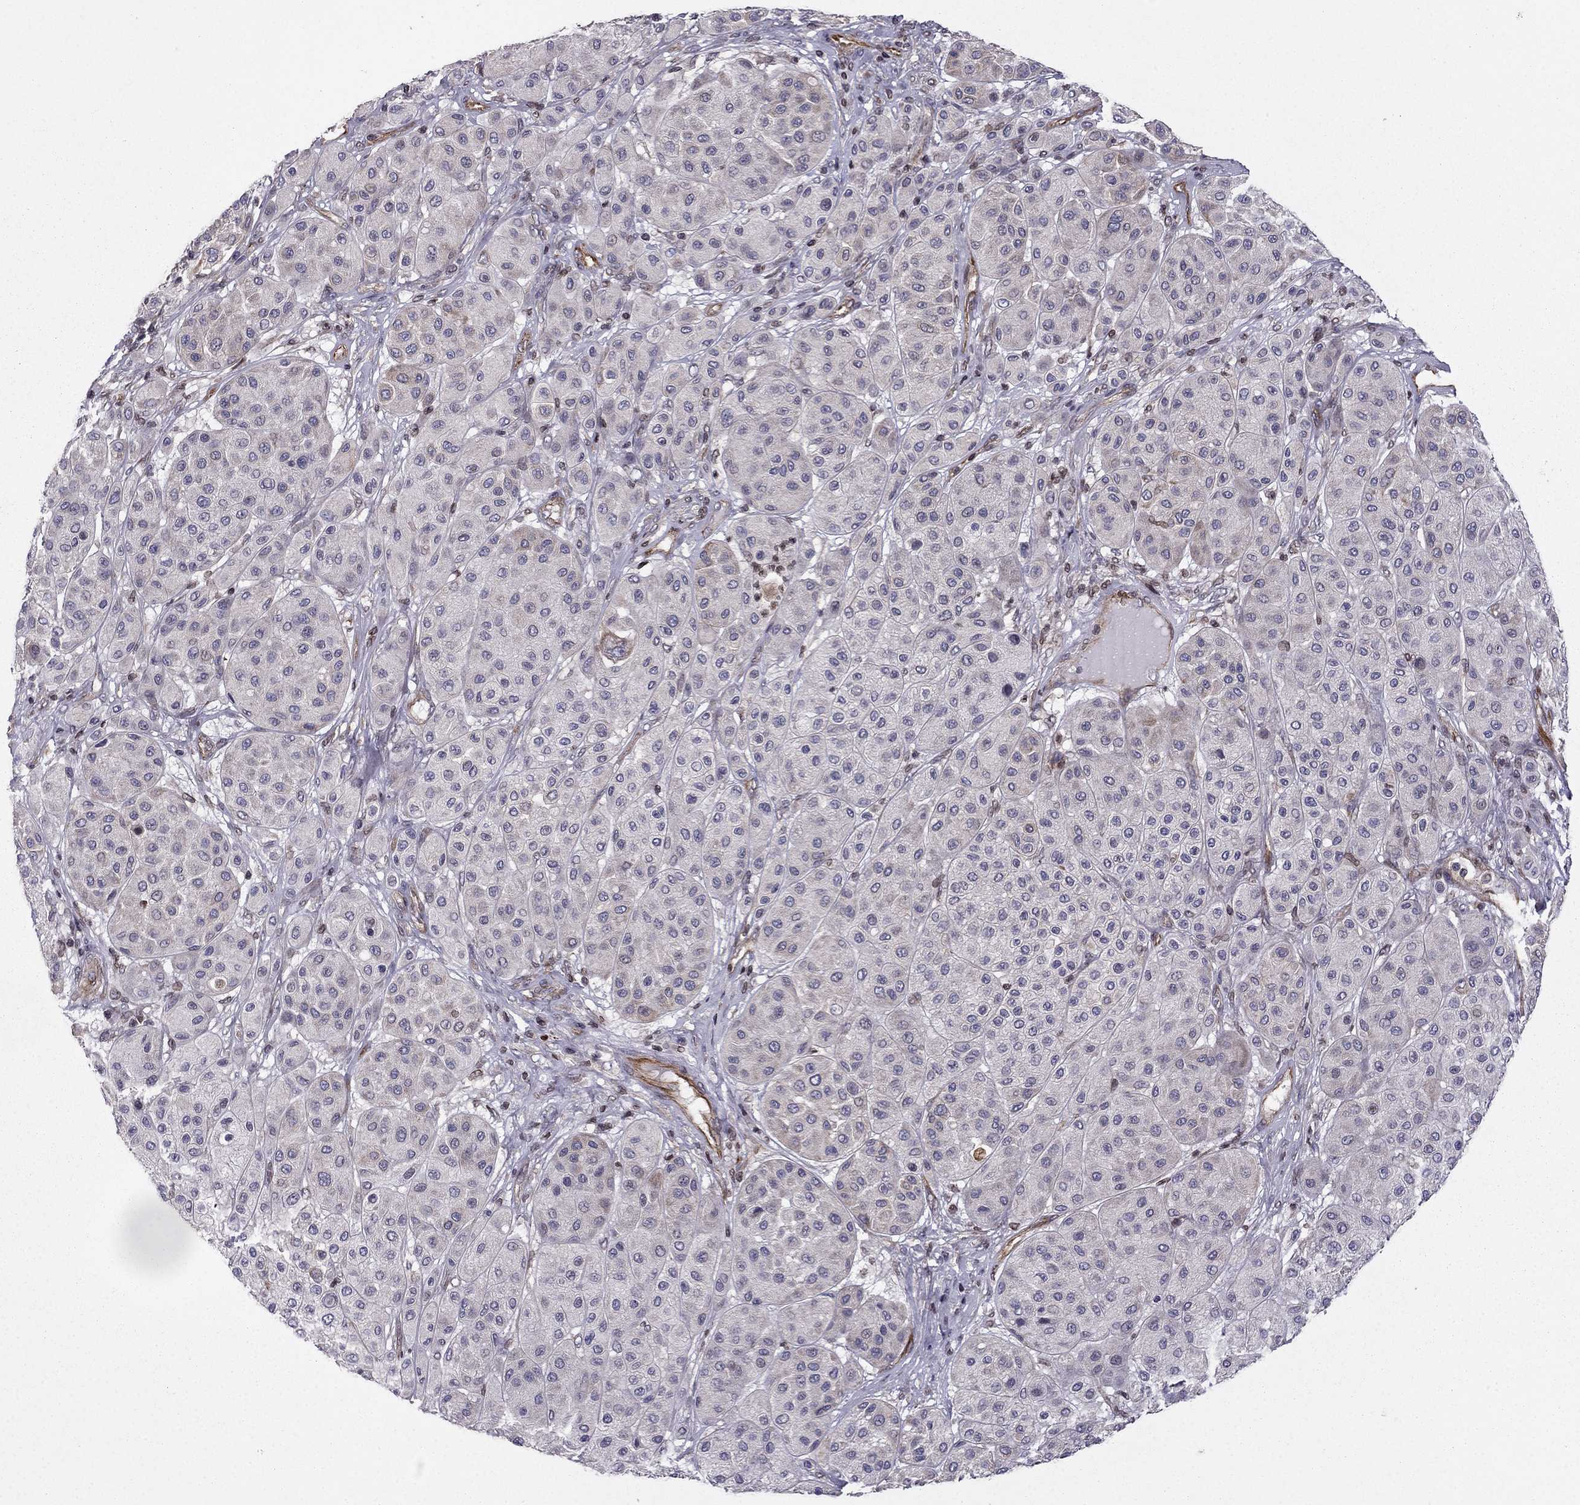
{"staining": {"intensity": "weak", "quantity": "<25%", "location": "cytoplasmic/membranous"}, "tissue": "melanoma", "cell_type": "Tumor cells", "image_type": "cancer", "snomed": [{"axis": "morphology", "description": "Malignant melanoma, Metastatic site"}, {"axis": "topography", "description": "Smooth muscle"}], "caption": "High power microscopy micrograph of an immunohistochemistry photomicrograph of malignant melanoma (metastatic site), revealing no significant positivity in tumor cells.", "gene": "CDC42BPA", "patient": {"sex": "male", "age": 41}}